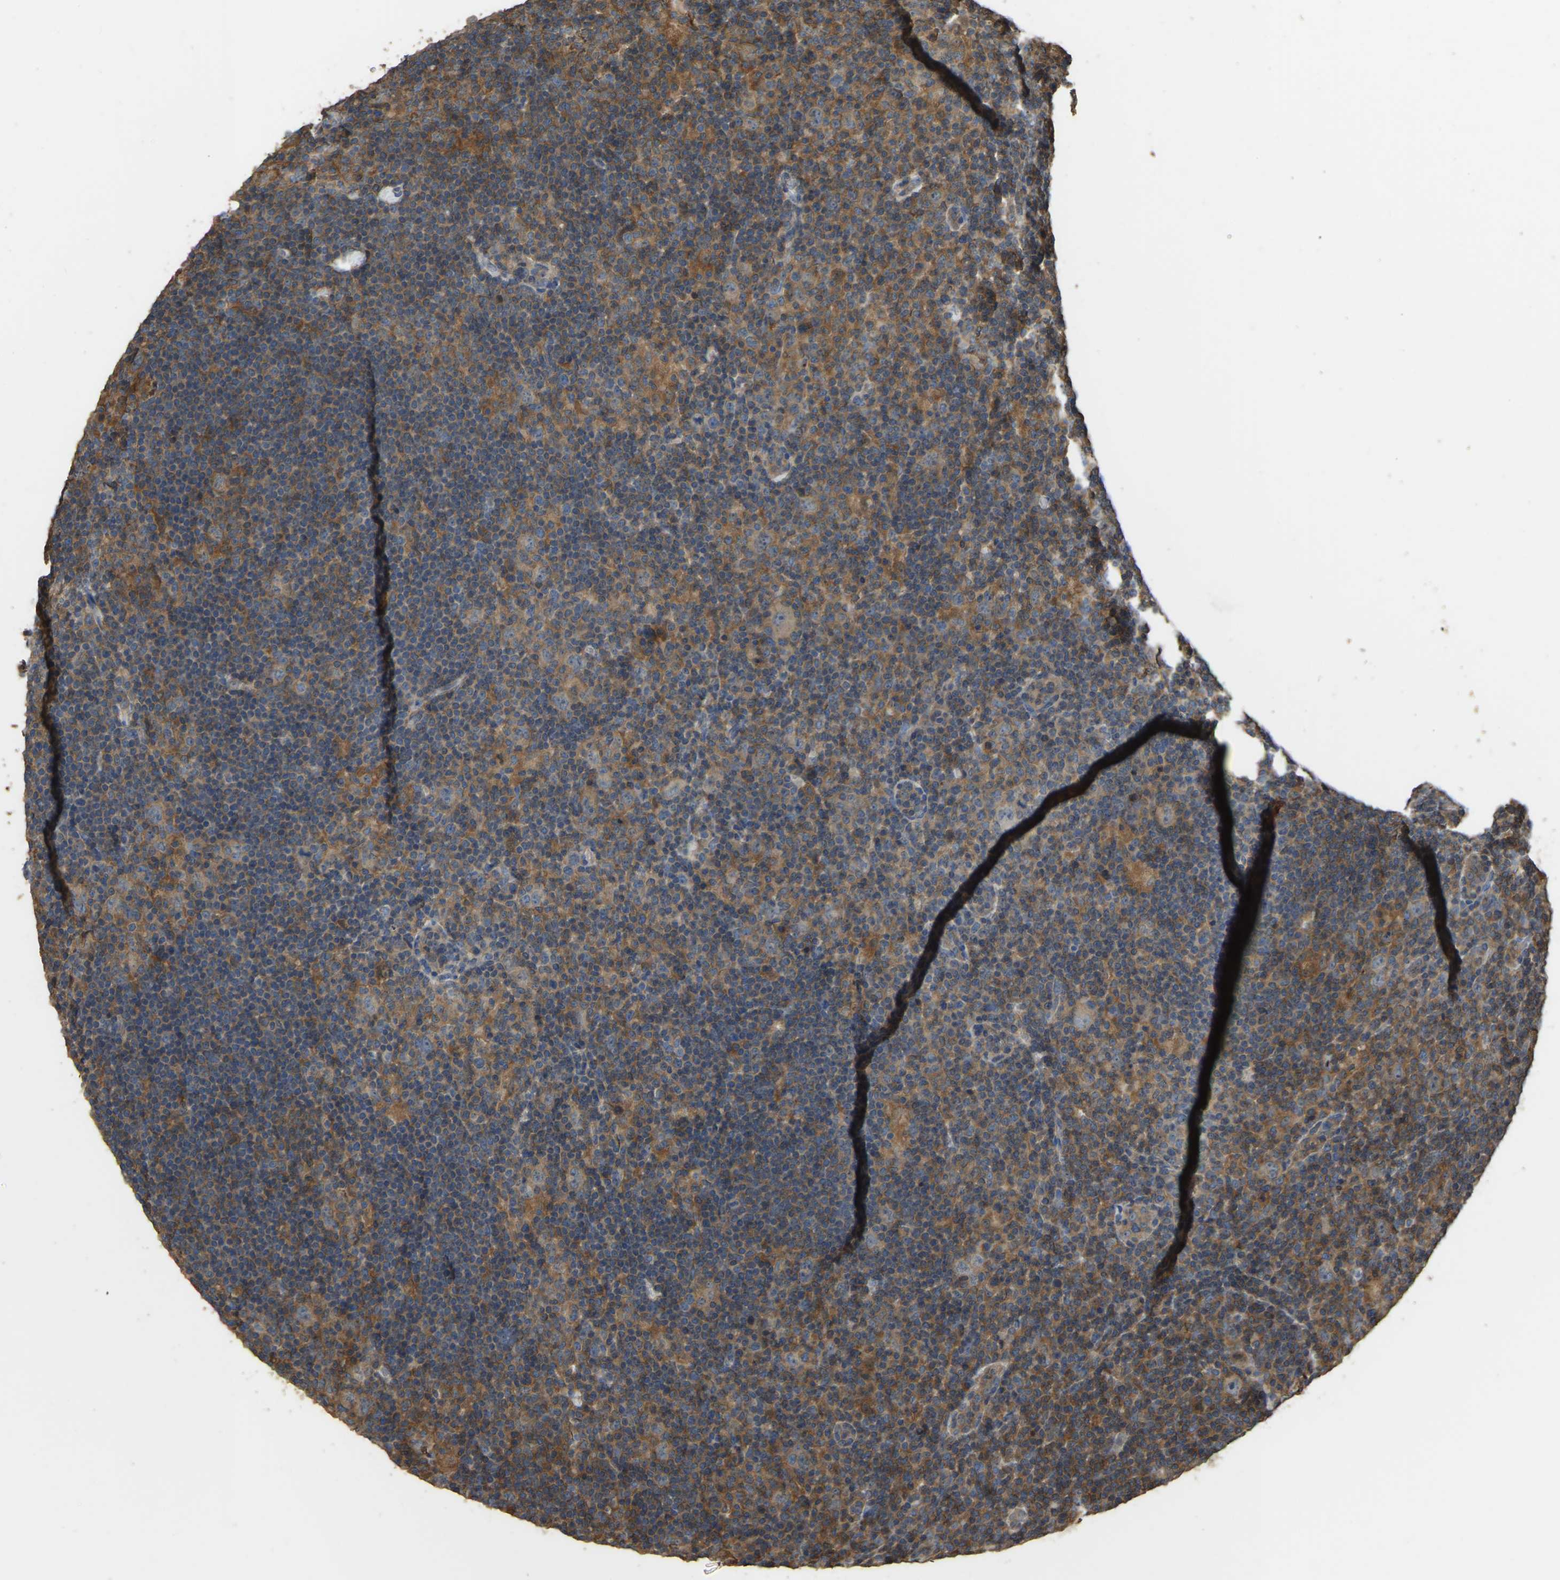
{"staining": {"intensity": "negative", "quantity": "none", "location": "none"}, "tissue": "lymphoma", "cell_type": "Tumor cells", "image_type": "cancer", "snomed": [{"axis": "morphology", "description": "Hodgkin's disease, NOS"}, {"axis": "topography", "description": "Lymph node"}], "caption": "The immunohistochemistry (IHC) histopathology image has no significant positivity in tumor cells of lymphoma tissue.", "gene": "FHIT", "patient": {"sex": "female", "age": 57}}